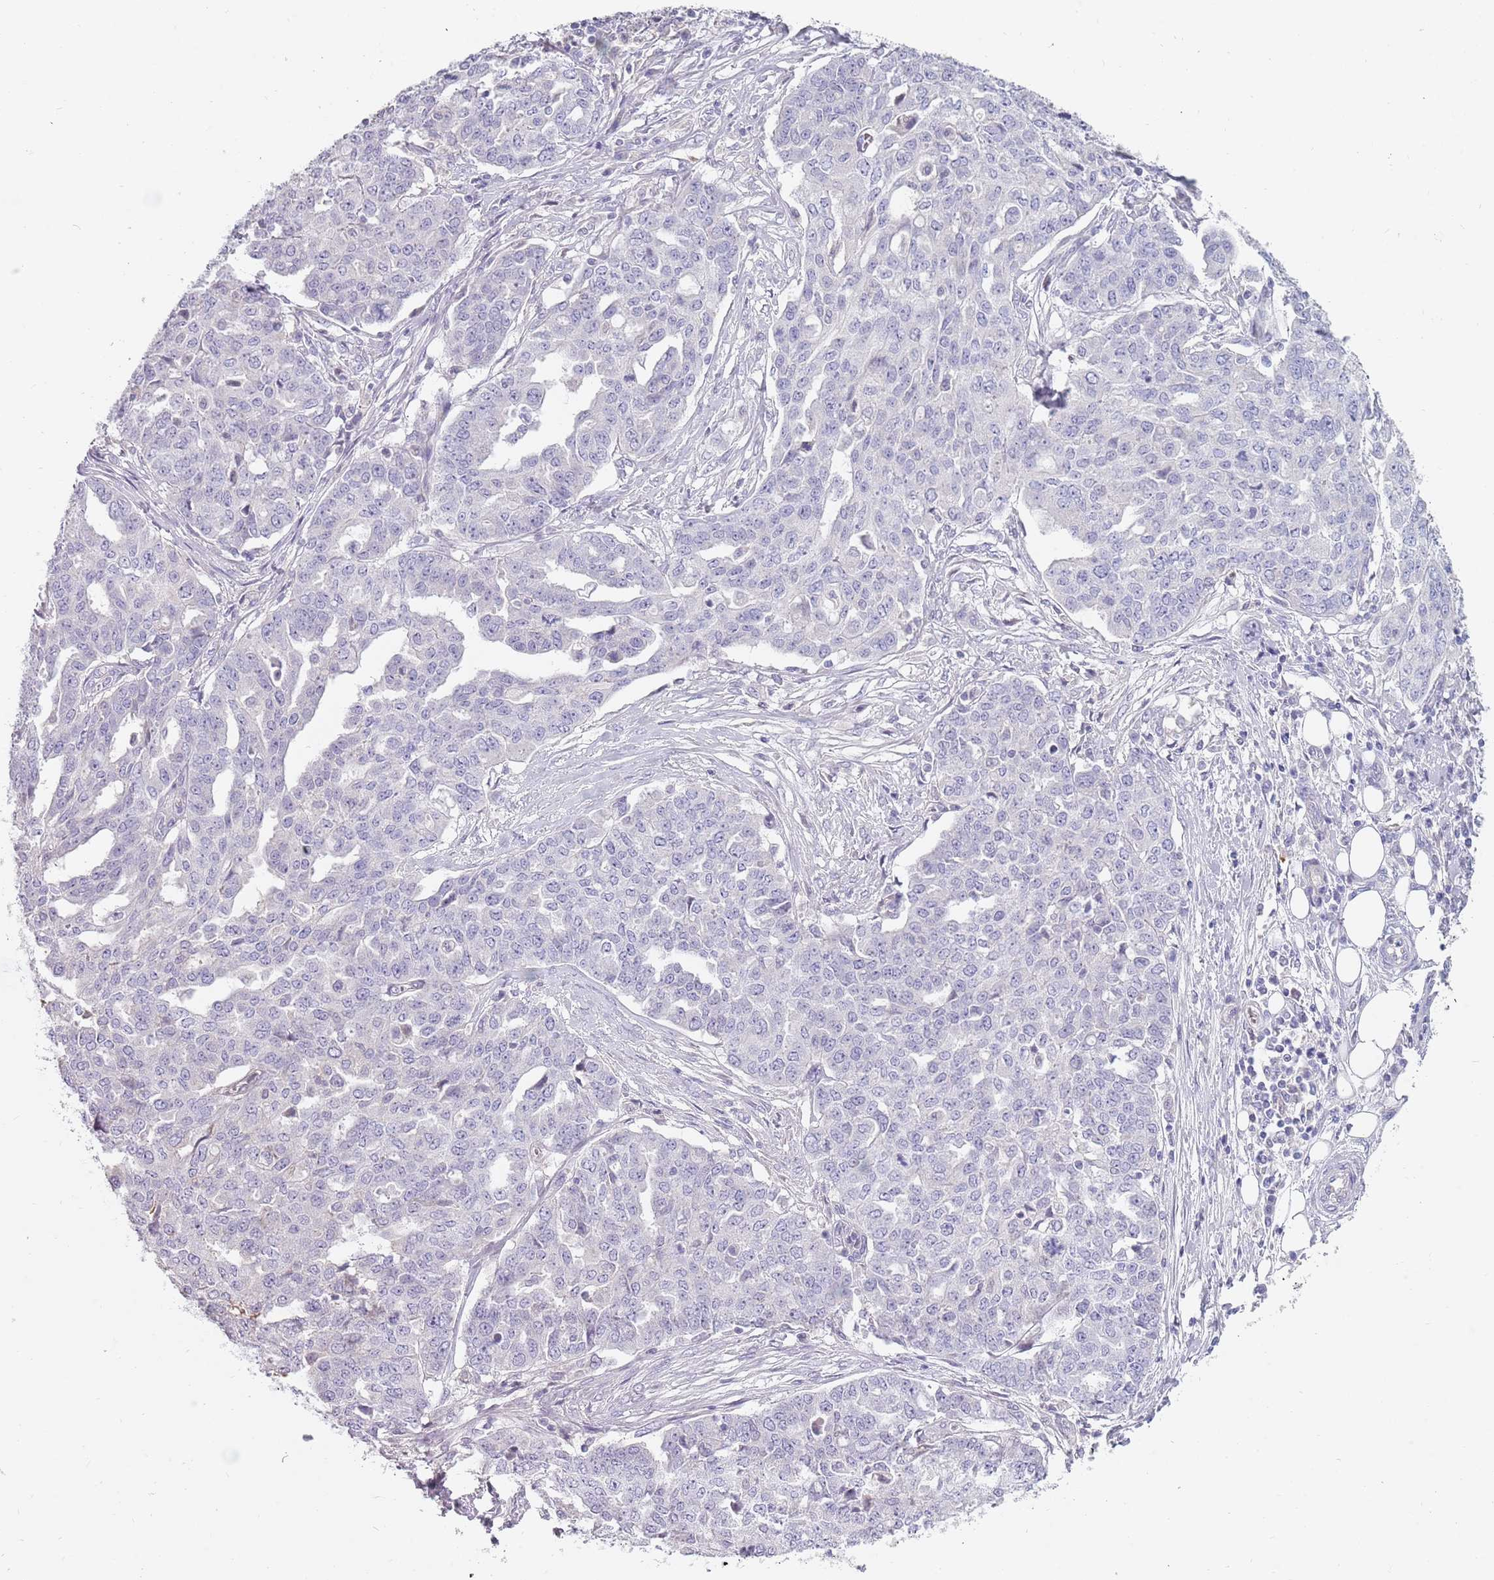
{"staining": {"intensity": "negative", "quantity": "none", "location": "none"}, "tissue": "ovarian cancer", "cell_type": "Tumor cells", "image_type": "cancer", "snomed": [{"axis": "morphology", "description": "Cystadenocarcinoma, serous, NOS"}, {"axis": "topography", "description": "Soft tissue"}, {"axis": "topography", "description": "Ovary"}], "caption": "This is an IHC image of ovarian cancer (serous cystadenocarcinoma). There is no staining in tumor cells.", "gene": "DDX4", "patient": {"sex": "female", "age": 57}}